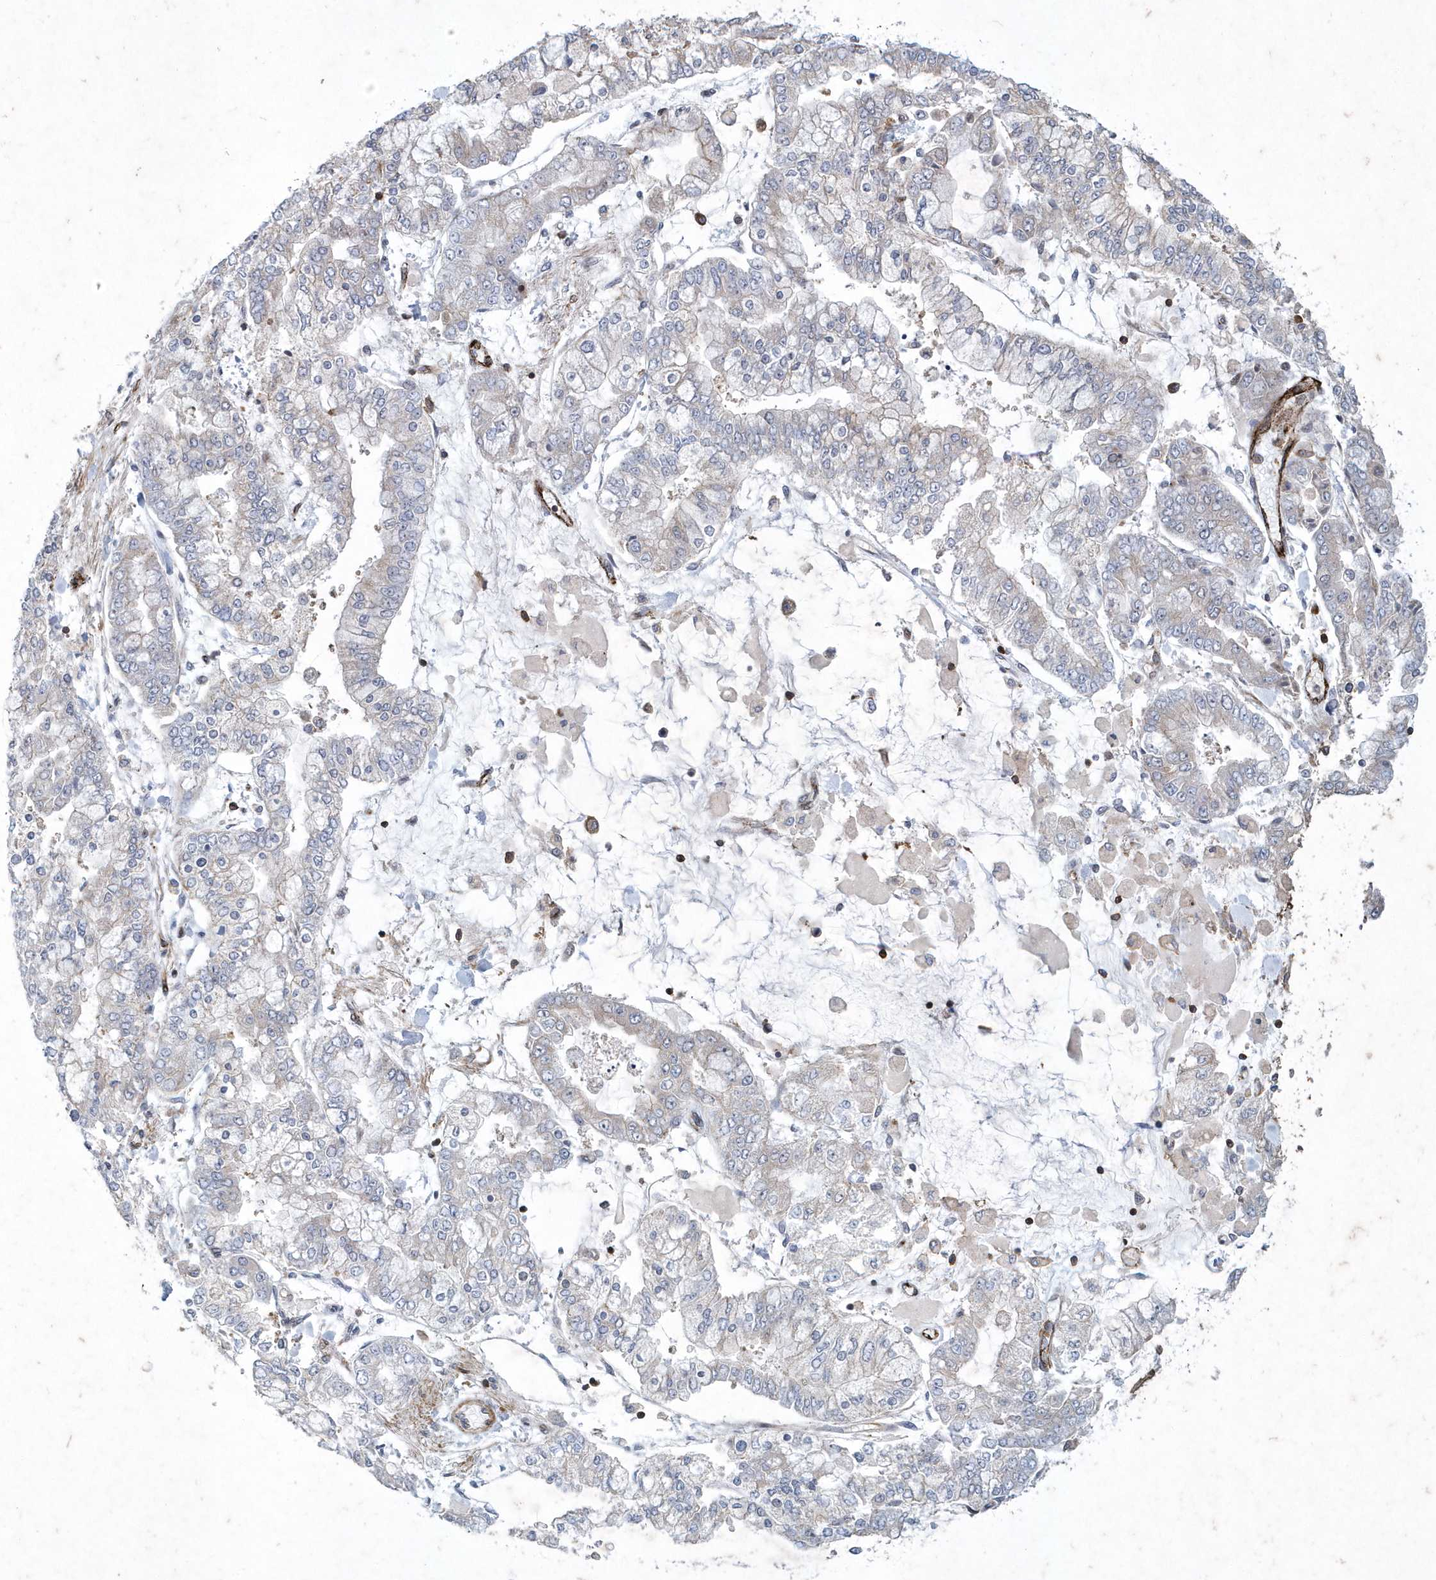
{"staining": {"intensity": "negative", "quantity": "none", "location": "none"}, "tissue": "stomach cancer", "cell_type": "Tumor cells", "image_type": "cancer", "snomed": [{"axis": "morphology", "description": "Normal tissue, NOS"}, {"axis": "morphology", "description": "Adenocarcinoma, NOS"}, {"axis": "topography", "description": "Stomach, upper"}, {"axis": "topography", "description": "Stomach"}], "caption": "Immunohistochemistry (IHC) photomicrograph of neoplastic tissue: adenocarcinoma (stomach) stained with DAB shows no significant protein positivity in tumor cells. (DAB IHC, high magnification).", "gene": "N4BP2", "patient": {"sex": "male", "age": 76}}